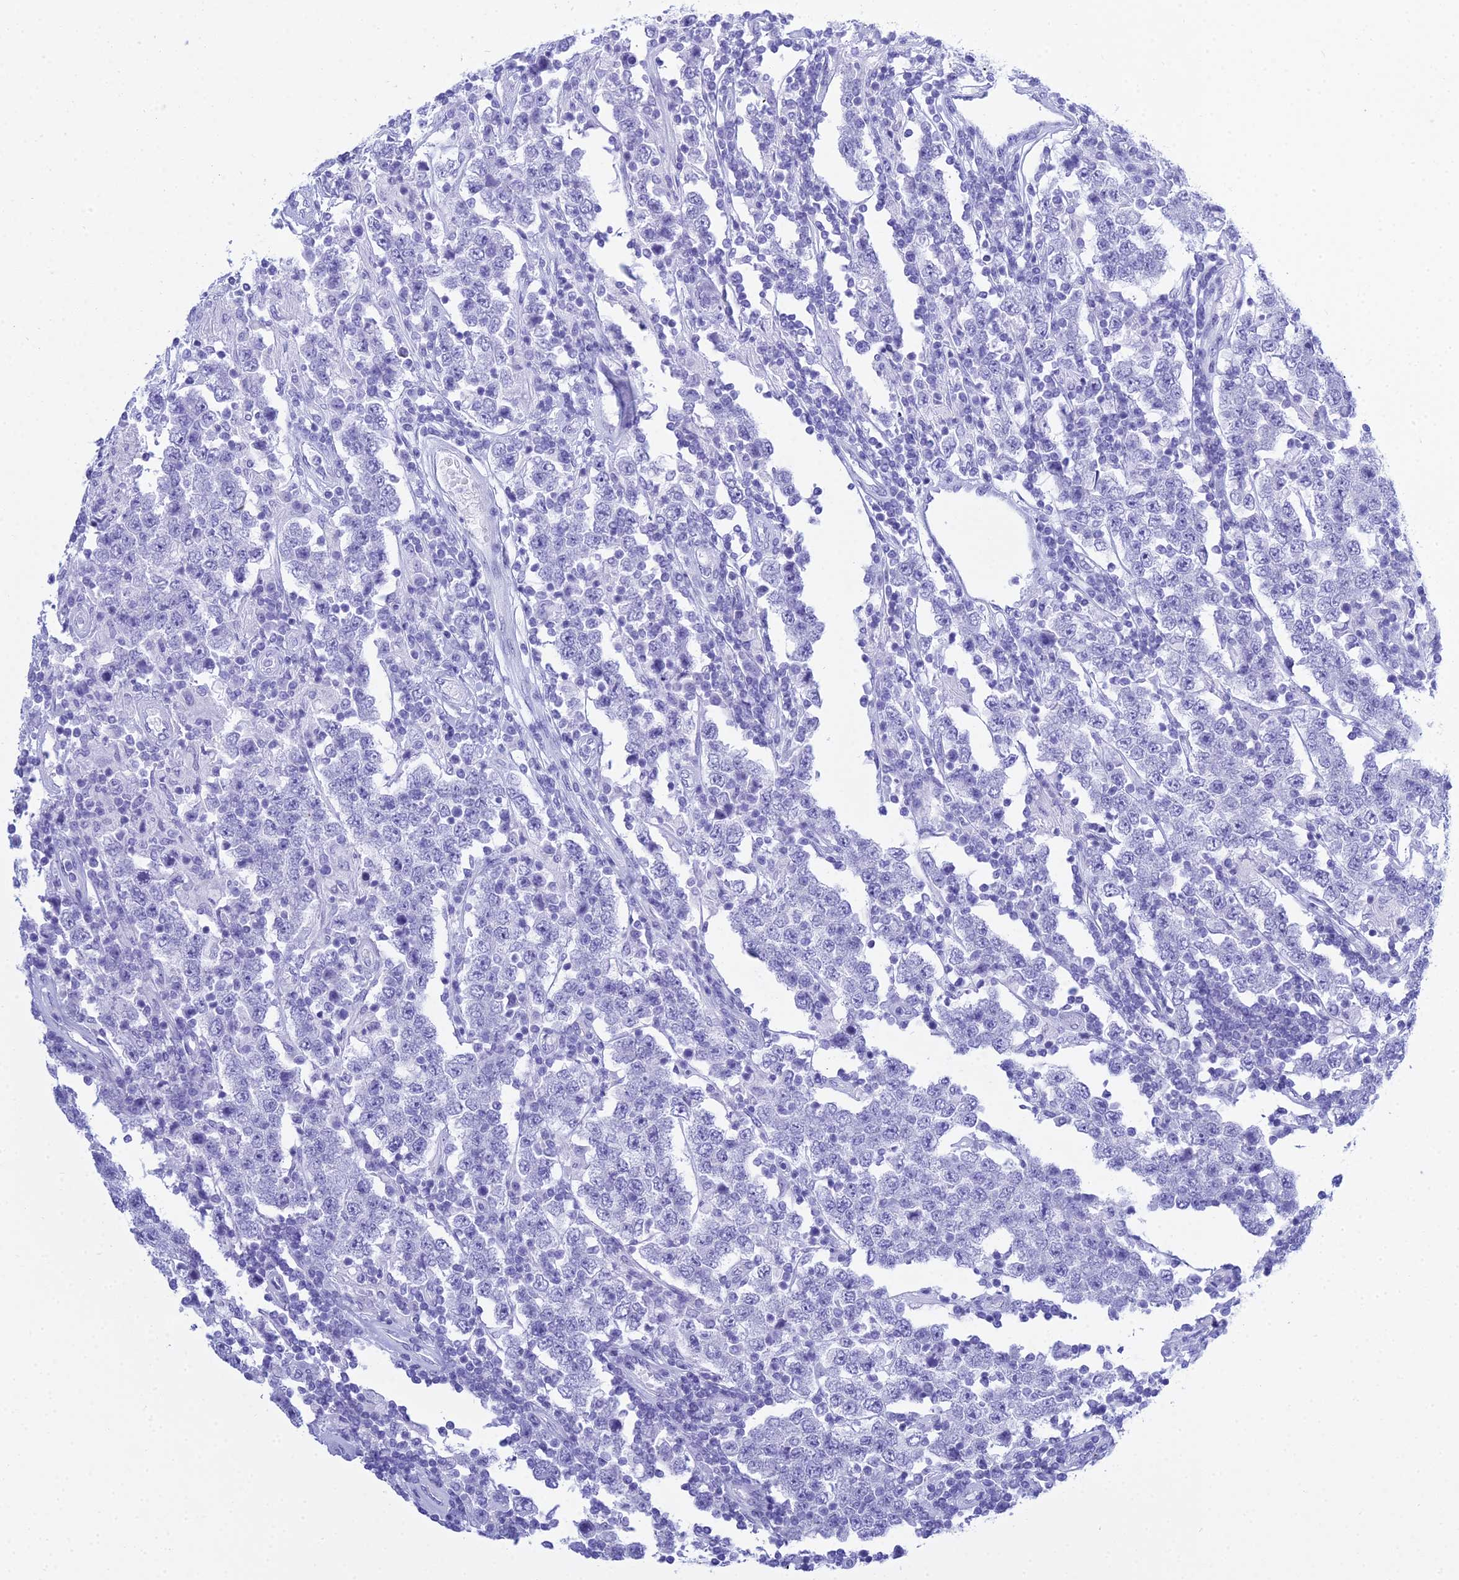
{"staining": {"intensity": "negative", "quantity": "none", "location": "none"}, "tissue": "testis cancer", "cell_type": "Tumor cells", "image_type": "cancer", "snomed": [{"axis": "morphology", "description": "Normal tissue, NOS"}, {"axis": "morphology", "description": "Urothelial carcinoma, High grade"}, {"axis": "morphology", "description": "Seminoma, NOS"}, {"axis": "morphology", "description": "Carcinoma, Embryonal, NOS"}, {"axis": "topography", "description": "Urinary bladder"}, {"axis": "topography", "description": "Testis"}], "caption": "Tumor cells are negative for protein expression in human embryonal carcinoma (testis).", "gene": "PATE4", "patient": {"sex": "male", "age": 41}}